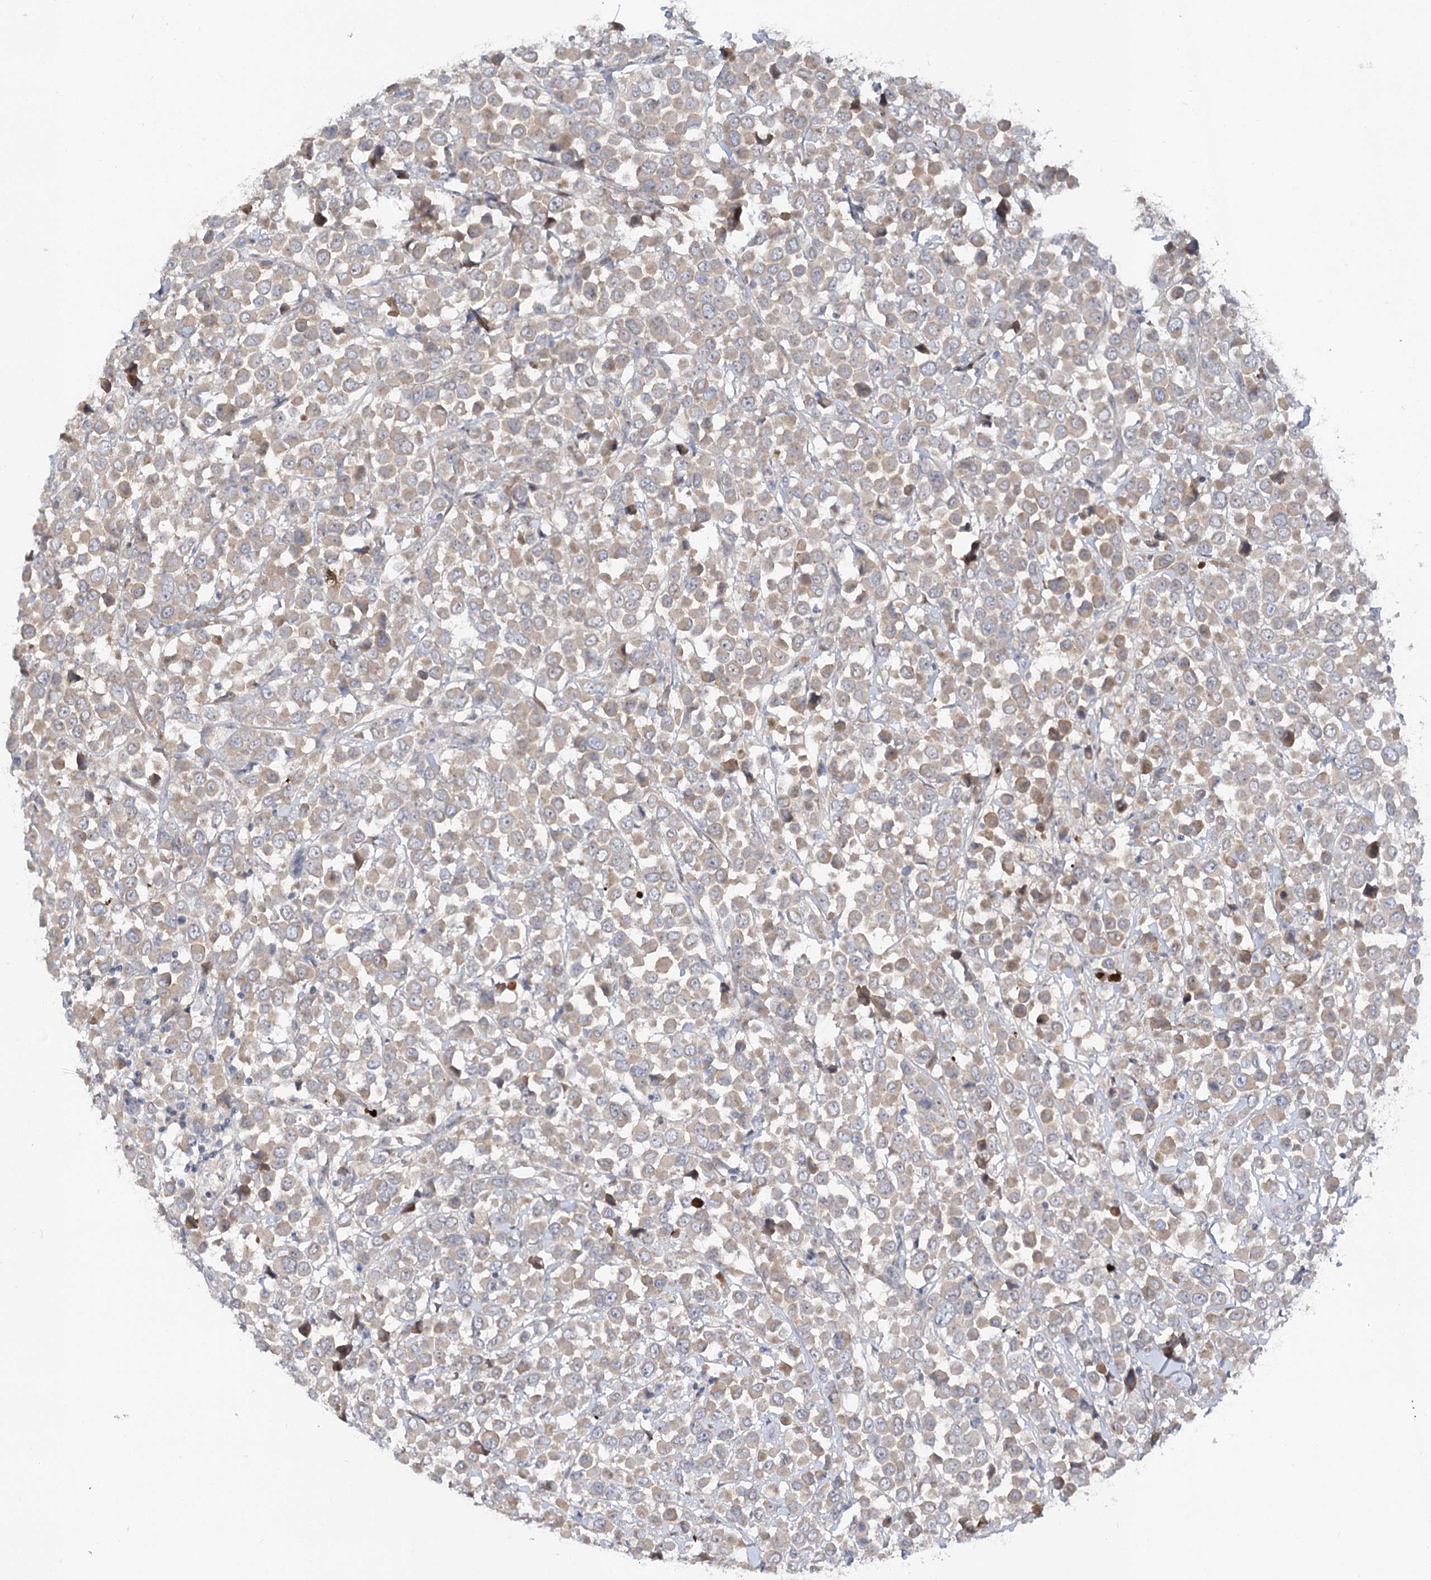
{"staining": {"intensity": "weak", "quantity": ">75%", "location": "cytoplasmic/membranous"}, "tissue": "breast cancer", "cell_type": "Tumor cells", "image_type": "cancer", "snomed": [{"axis": "morphology", "description": "Duct carcinoma"}, {"axis": "topography", "description": "Breast"}], "caption": "A low amount of weak cytoplasmic/membranous expression is present in approximately >75% of tumor cells in invasive ductal carcinoma (breast) tissue. (IHC, brightfield microscopy, high magnification).", "gene": "FGF19", "patient": {"sex": "female", "age": 61}}